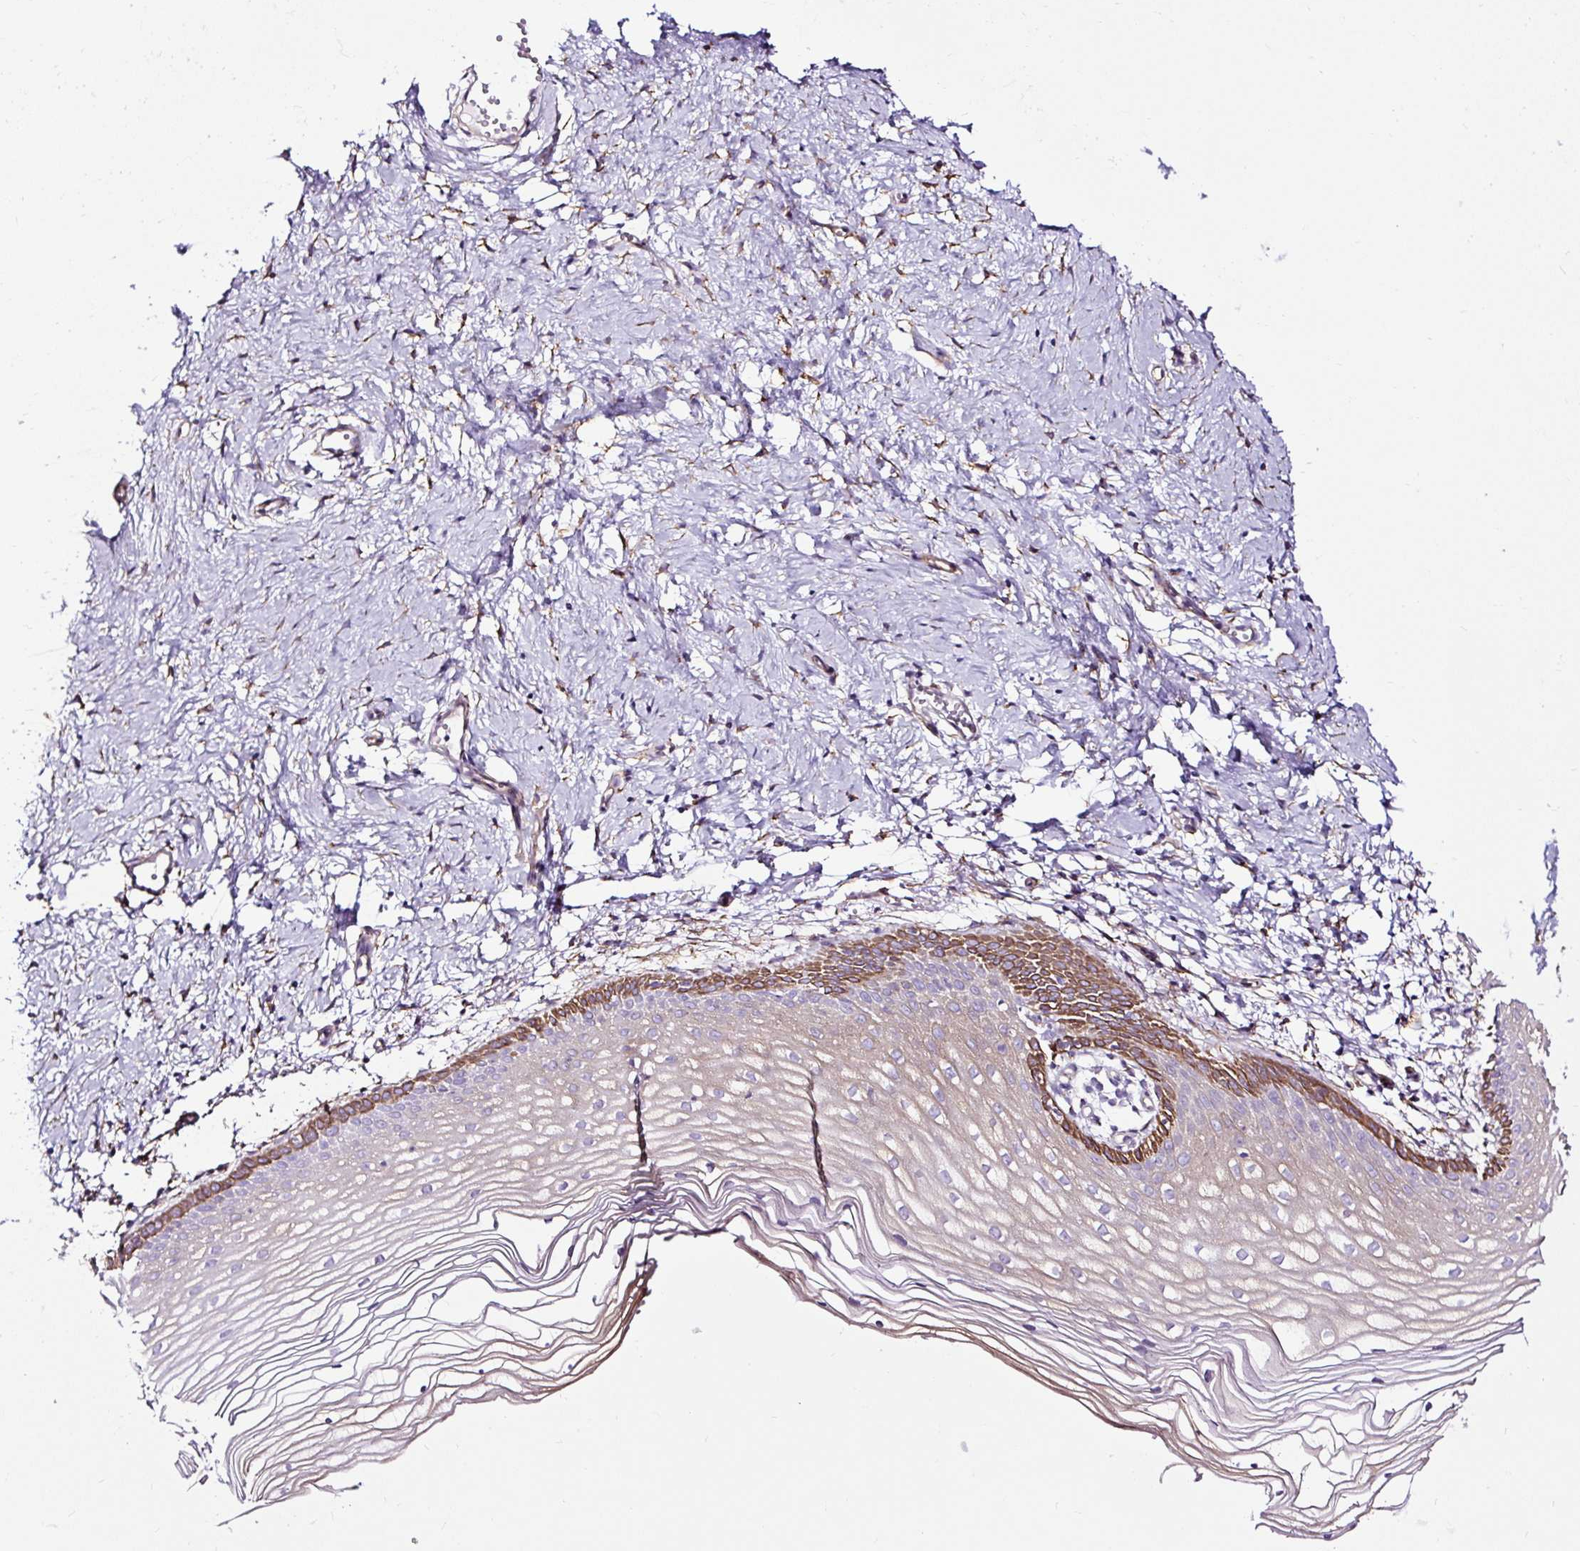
{"staining": {"intensity": "moderate", "quantity": "25%-75%", "location": "cytoplasmic/membranous"}, "tissue": "vagina", "cell_type": "Squamous epithelial cells", "image_type": "normal", "snomed": [{"axis": "morphology", "description": "Normal tissue, NOS"}, {"axis": "topography", "description": "Vagina"}], "caption": "Protein staining demonstrates moderate cytoplasmic/membranous staining in approximately 25%-75% of squamous epithelial cells in unremarkable vagina. (brown staining indicates protein expression, while blue staining denotes nuclei).", "gene": "SLC7A8", "patient": {"sex": "female", "age": 56}}